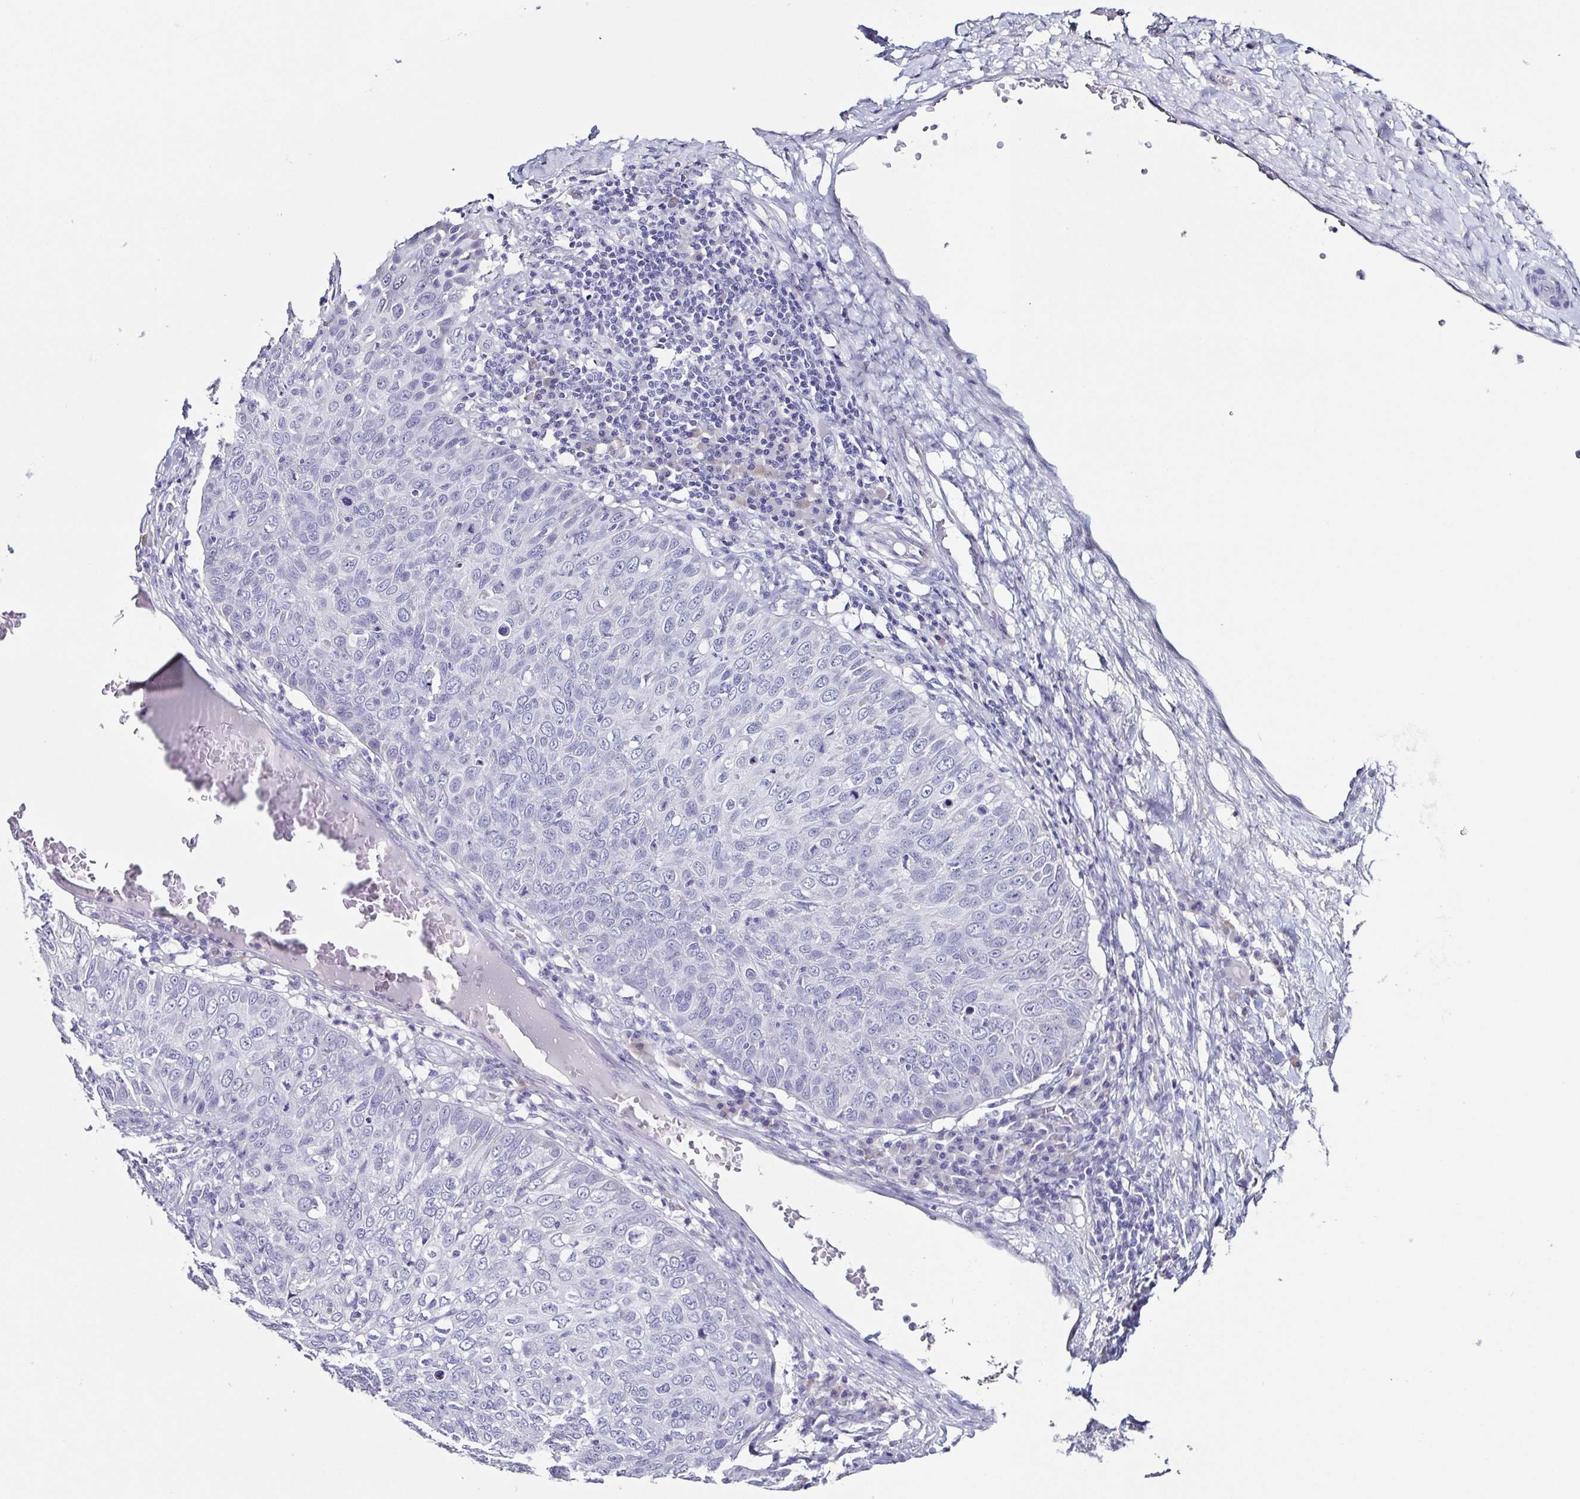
{"staining": {"intensity": "negative", "quantity": "none", "location": "none"}, "tissue": "skin cancer", "cell_type": "Tumor cells", "image_type": "cancer", "snomed": [{"axis": "morphology", "description": "Squamous cell carcinoma, NOS"}, {"axis": "topography", "description": "Skin"}], "caption": "Tumor cells show no significant protein staining in squamous cell carcinoma (skin).", "gene": "TNNT2", "patient": {"sex": "male", "age": 87}}